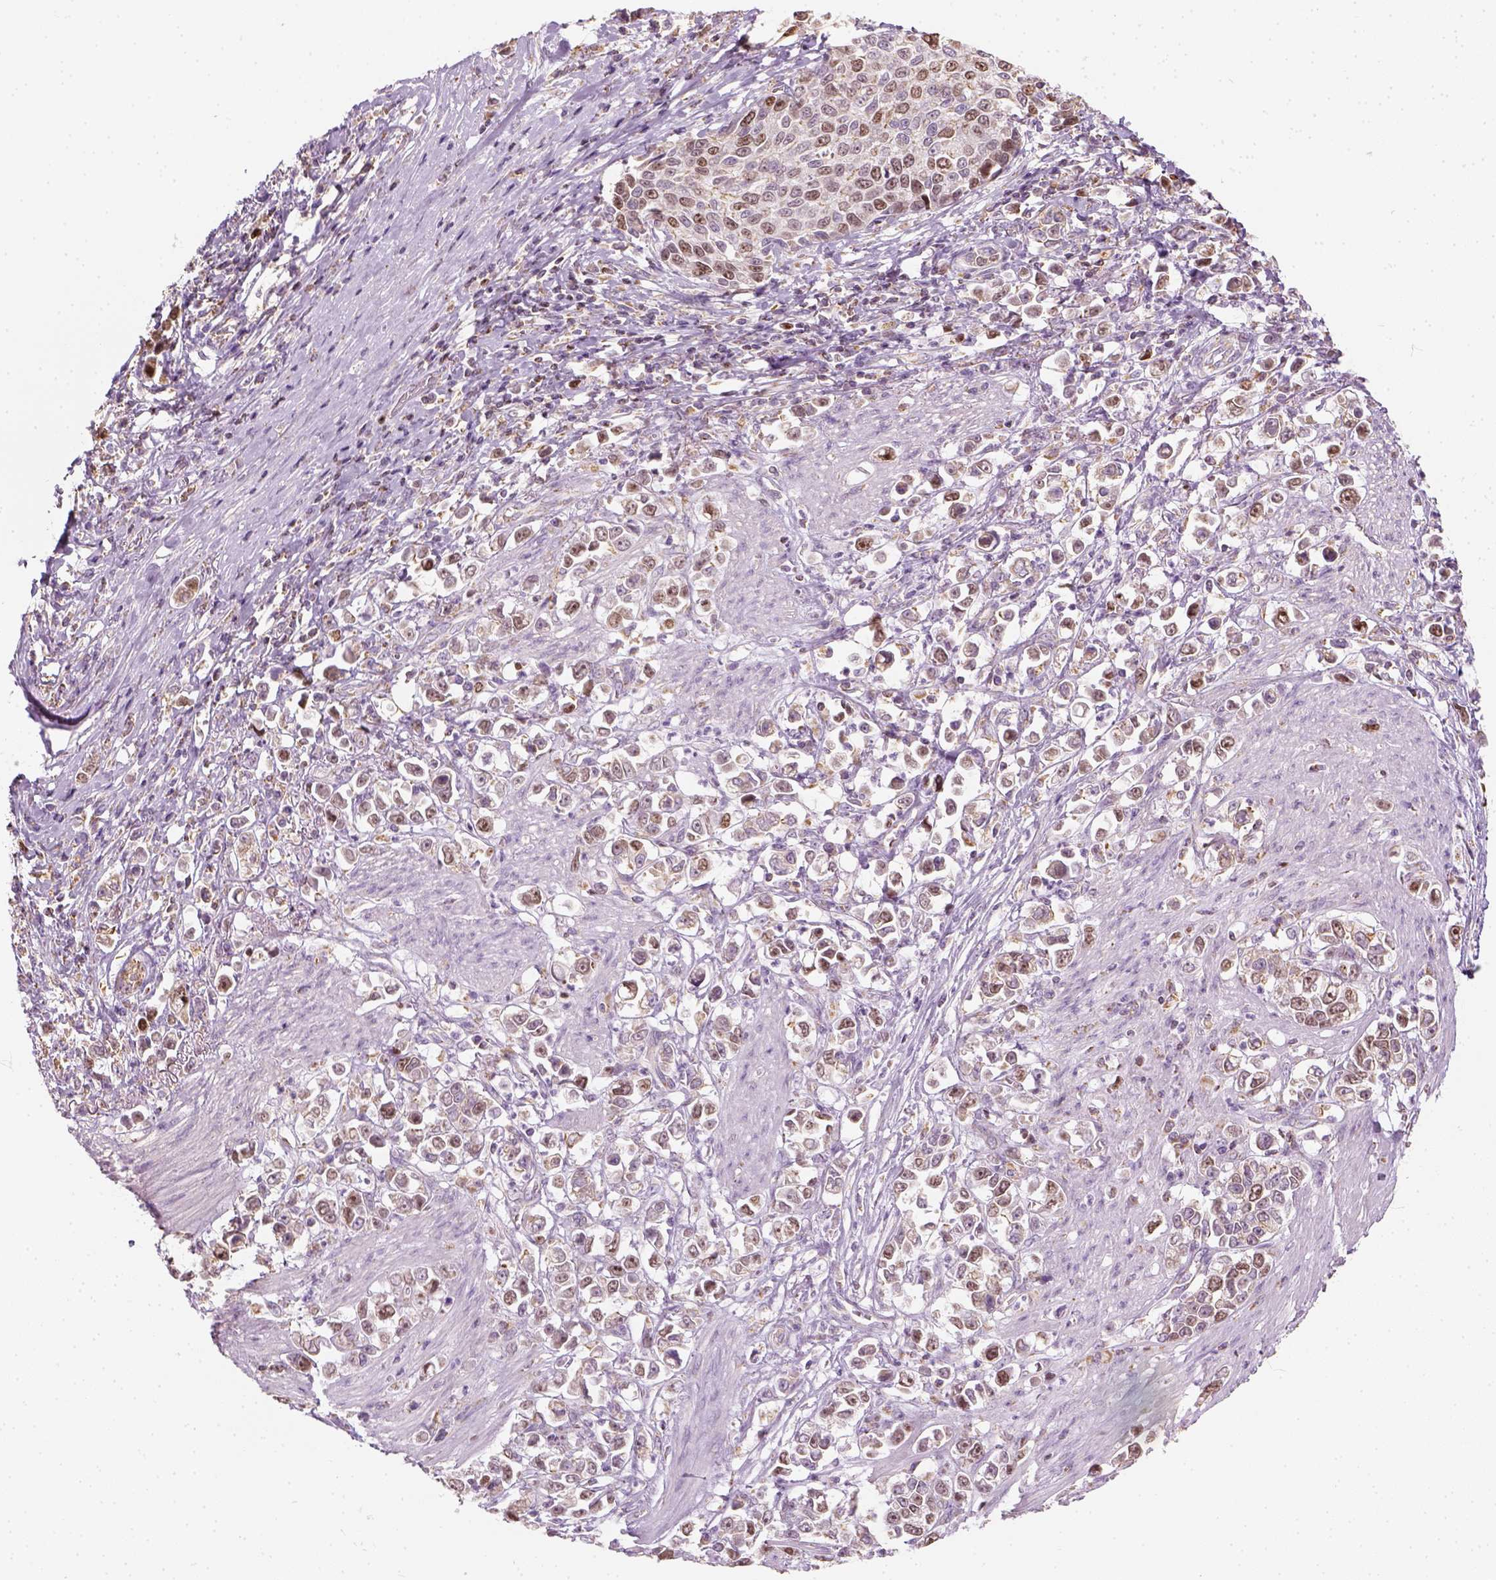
{"staining": {"intensity": "moderate", "quantity": ">75%", "location": "cytoplasmic/membranous,nuclear"}, "tissue": "stomach cancer", "cell_type": "Tumor cells", "image_type": "cancer", "snomed": [{"axis": "morphology", "description": "Adenocarcinoma, NOS"}, {"axis": "topography", "description": "Stomach"}], "caption": "Protein analysis of stomach cancer tissue exhibits moderate cytoplasmic/membranous and nuclear expression in approximately >75% of tumor cells. Using DAB (3,3'-diaminobenzidine) (brown) and hematoxylin (blue) stains, captured at high magnification using brightfield microscopy.", "gene": "LCA5", "patient": {"sex": "male", "age": 93}}